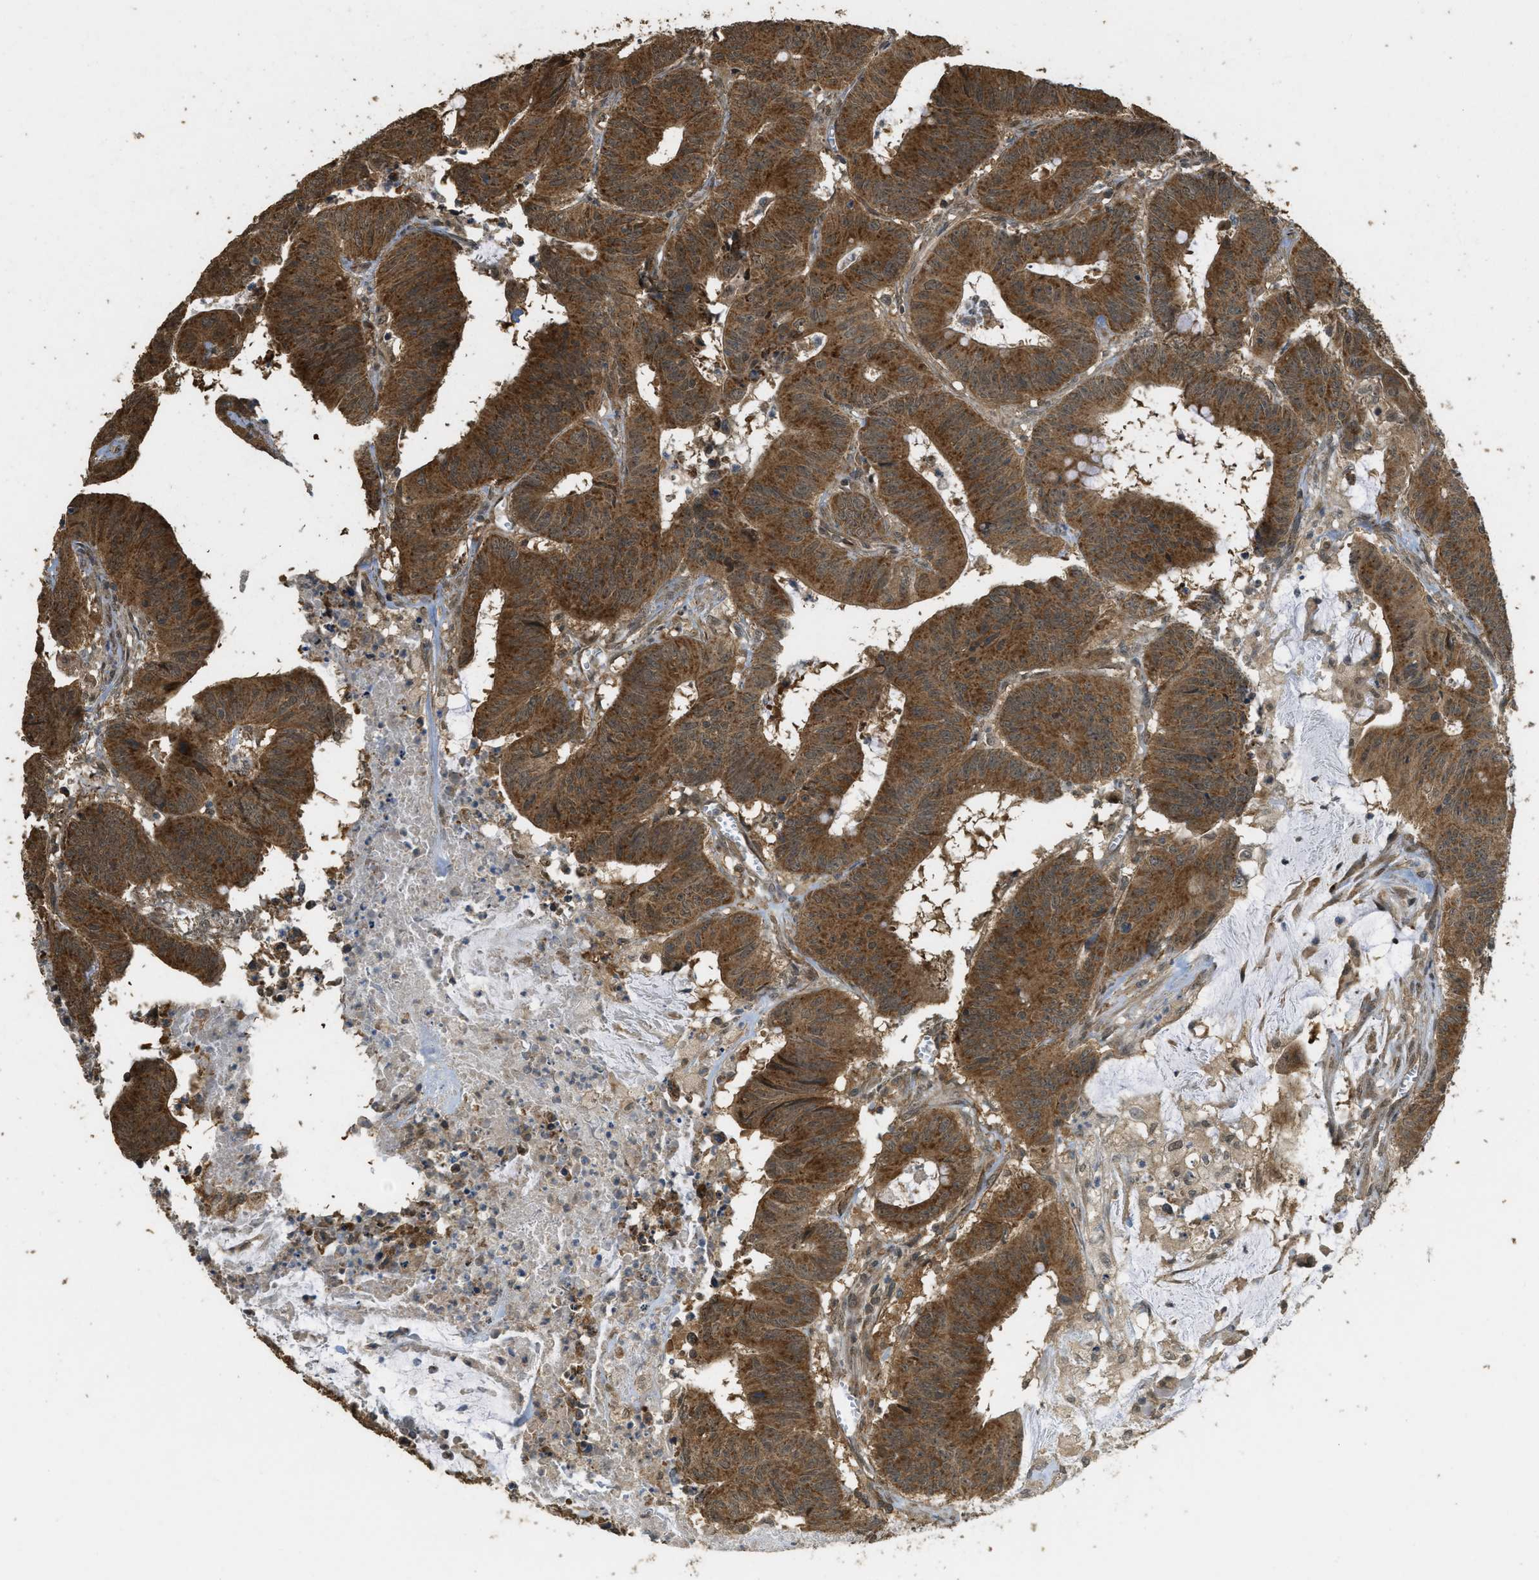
{"staining": {"intensity": "strong", "quantity": ">75%", "location": "cytoplasmic/membranous"}, "tissue": "colorectal cancer", "cell_type": "Tumor cells", "image_type": "cancer", "snomed": [{"axis": "morphology", "description": "Adenocarcinoma, NOS"}, {"axis": "topography", "description": "Colon"}], "caption": "Tumor cells reveal high levels of strong cytoplasmic/membranous expression in approximately >75% of cells in colorectal cancer. Ihc stains the protein of interest in brown and the nuclei are stained blue.", "gene": "CTPS1", "patient": {"sex": "male", "age": 45}}